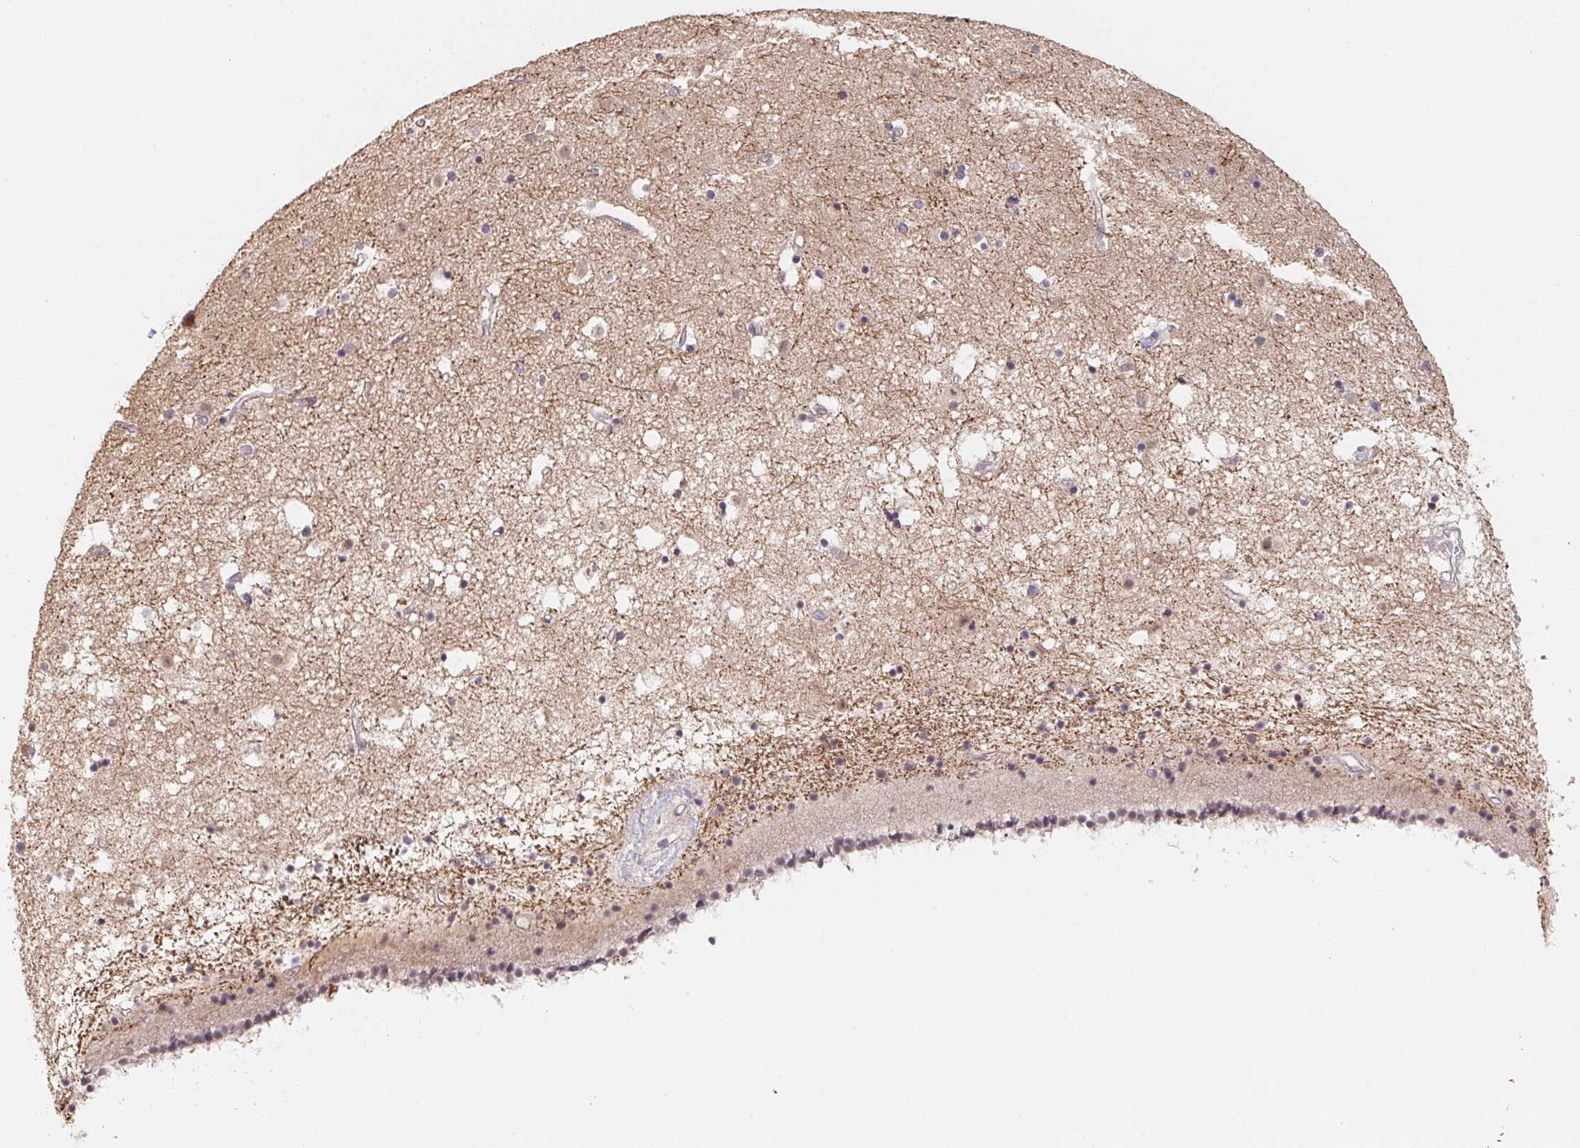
{"staining": {"intensity": "negative", "quantity": "none", "location": "none"}, "tissue": "caudate", "cell_type": "Glial cells", "image_type": "normal", "snomed": [{"axis": "morphology", "description": "Normal tissue, NOS"}, {"axis": "topography", "description": "Lateral ventricle wall"}], "caption": "High magnification brightfield microscopy of normal caudate stained with DAB (brown) and counterstained with hematoxylin (blue): glial cells show no significant staining.", "gene": "KIFC1", "patient": {"sex": "female", "age": 71}}